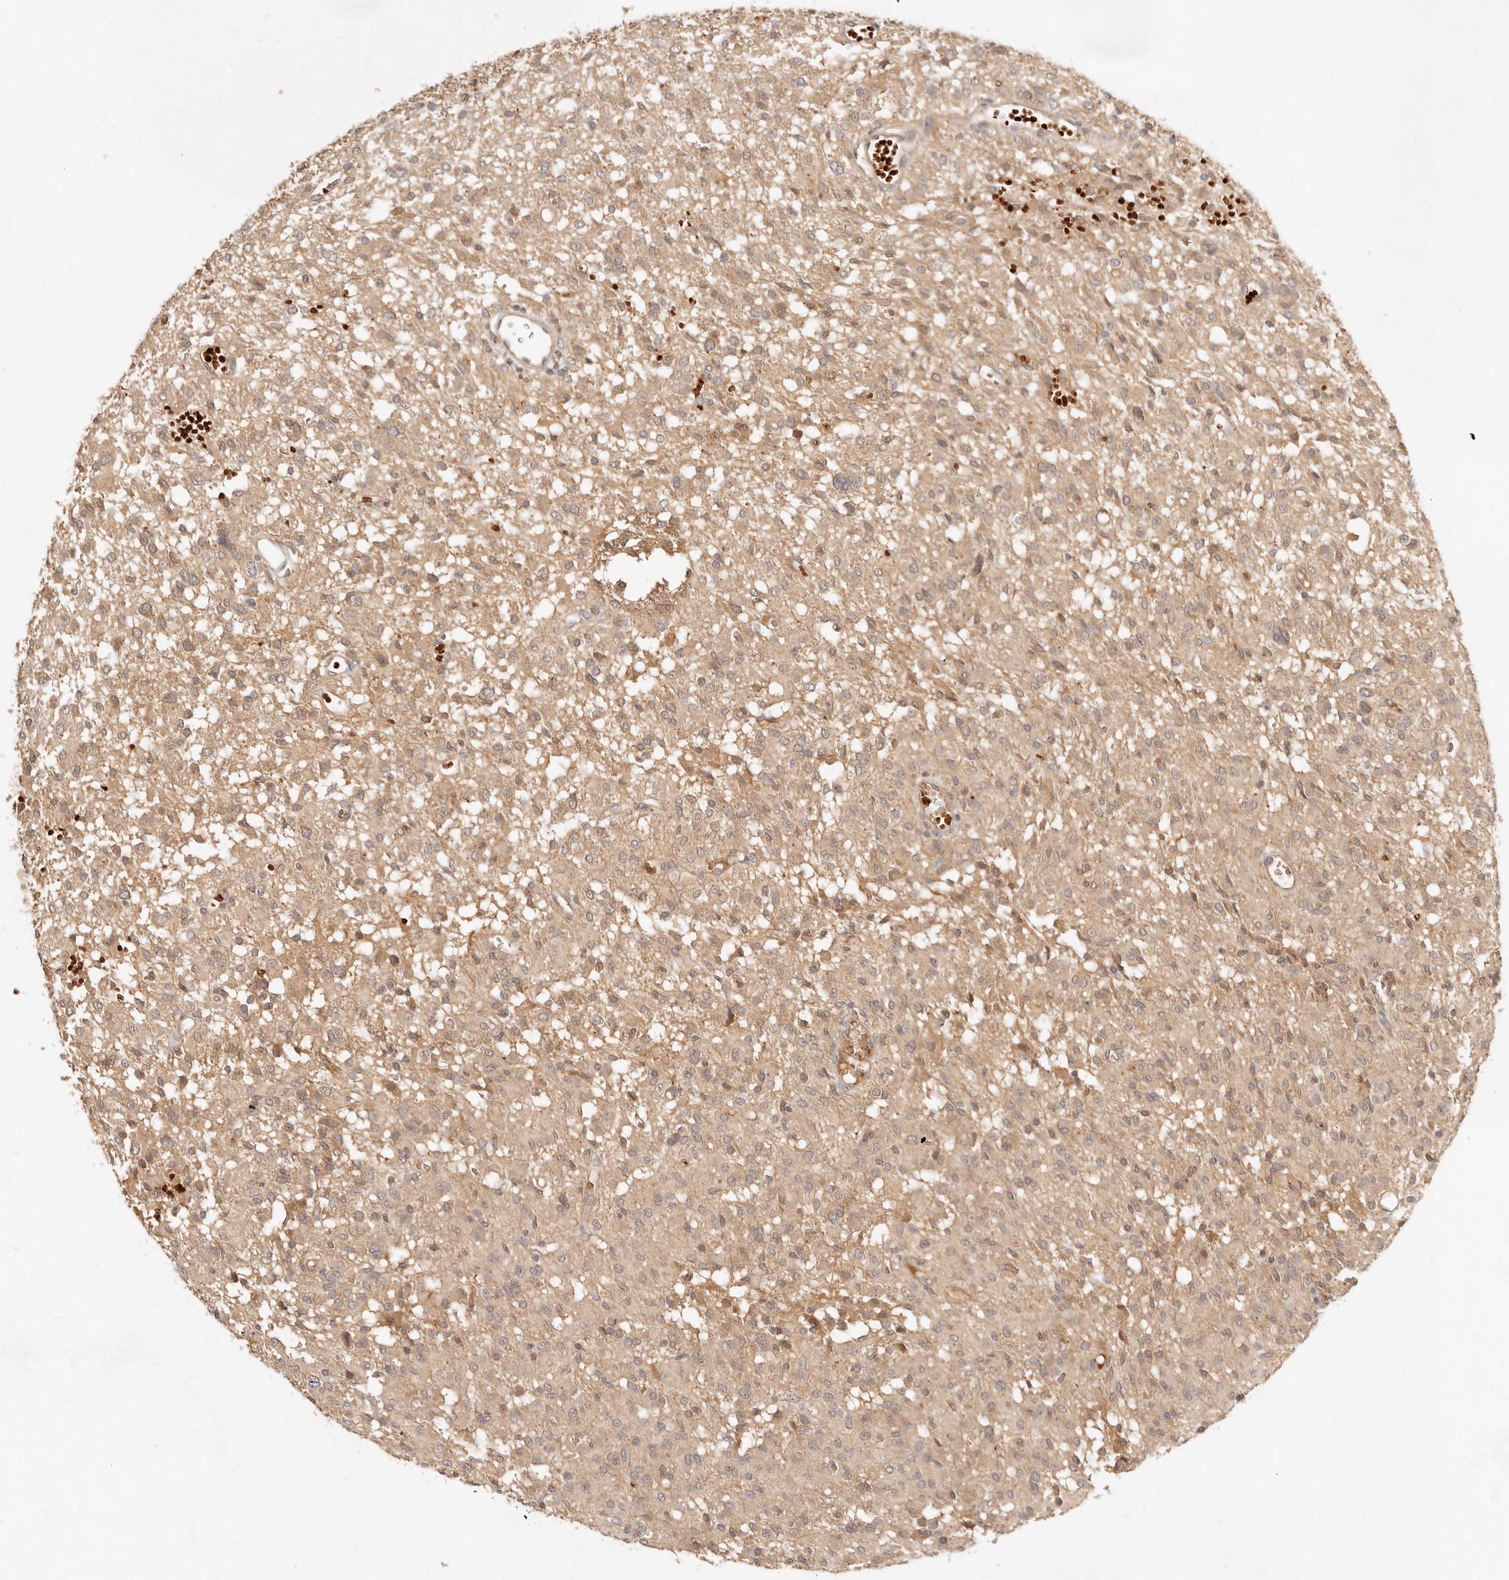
{"staining": {"intensity": "weak", "quantity": ">75%", "location": "cytoplasmic/membranous"}, "tissue": "glioma", "cell_type": "Tumor cells", "image_type": "cancer", "snomed": [{"axis": "morphology", "description": "Glioma, malignant, High grade"}, {"axis": "topography", "description": "Brain"}], "caption": "Immunohistochemical staining of high-grade glioma (malignant) exhibits low levels of weak cytoplasmic/membranous staining in about >75% of tumor cells.", "gene": "FREM2", "patient": {"sex": "female", "age": 59}}